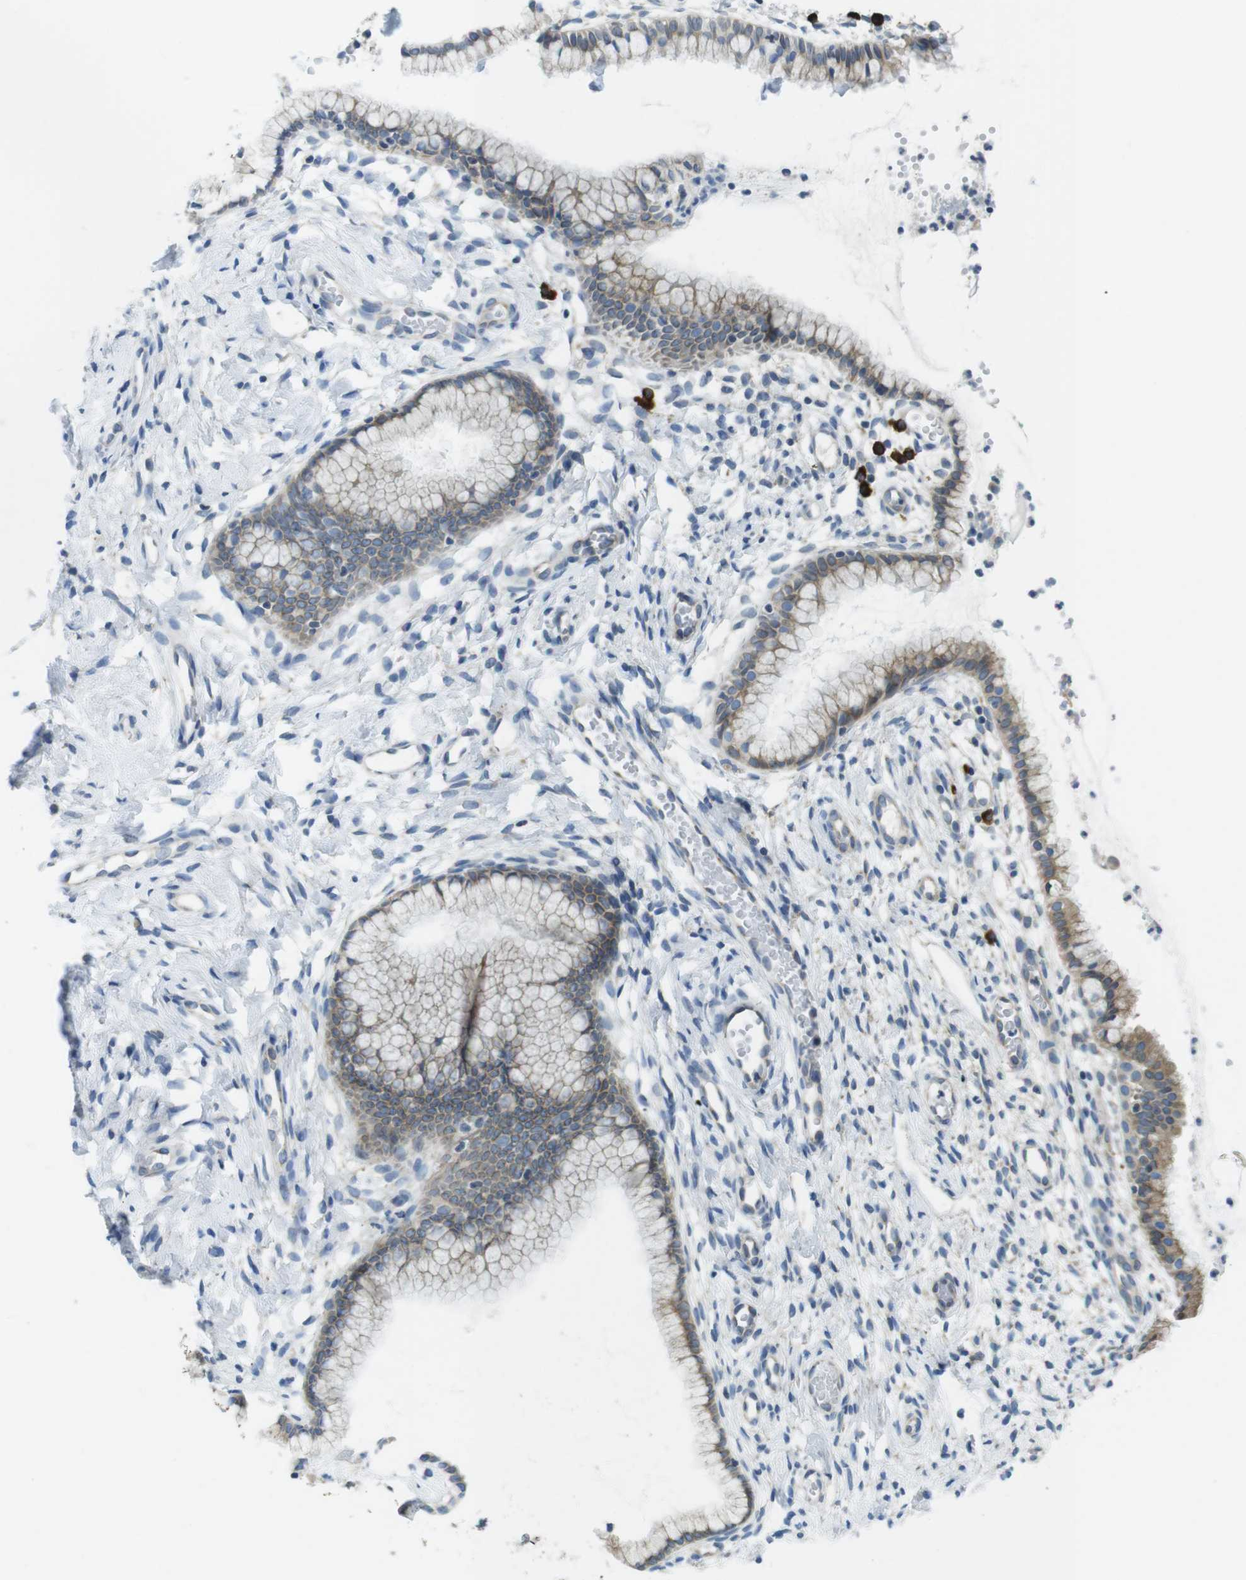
{"staining": {"intensity": "moderate", "quantity": ">75%", "location": "cytoplasmic/membranous"}, "tissue": "cervix", "cell_type": "Glandular cells", "image_type": "normal", "snomed": [{"axis": "morphology", "description": "Normal tissue, NOS"}, {"axis": "topography", "description": "Cervix"}], "caption": "Protein staining shows moderate cytoplasmic/membranous positivity in approximately >75% of glandular cells in normal cervix. Nuclei are stained in blue.", "gene": "CLPTM1L", "patient": {"sex": "female", "age": 65}}